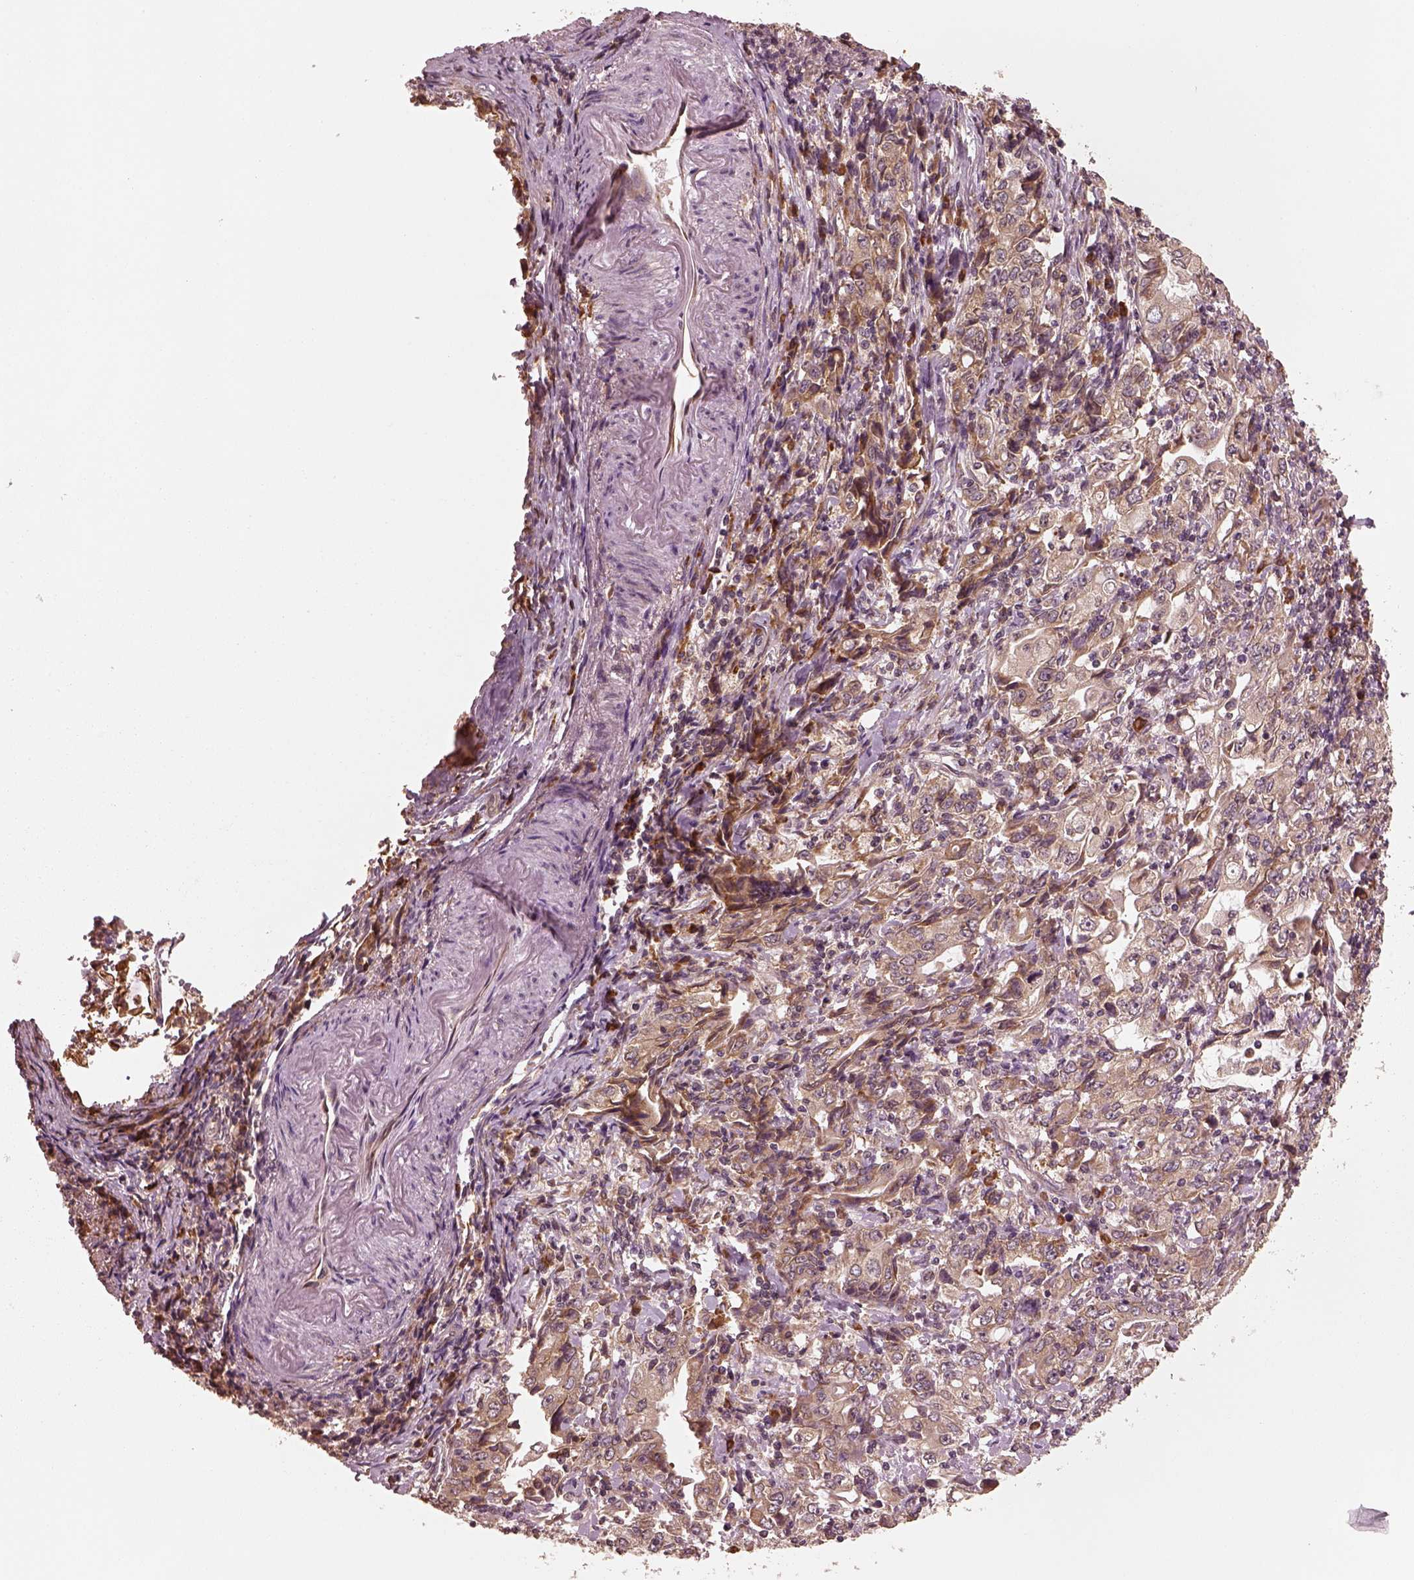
{"staining": {"intensity": "weak", "quantity": ">75%", "location": "cytoplasmic/membranous"}, "tissue": "stomach cancer", "cell_type": "Tumor cells", "image_type": "cancer", "snomed": [{"axis": "morphology", "description": "Adenocarcinoma, NOS"}, {"axis": "topography", "description": "Stomach, lower"}], "caption": "This is an image of immunohistochemistry staining of stomach cancer, which shows weak positivity in the cytoplasmic/membranous of tumor cells.", "gene": "RPS5", "patient": {"sex": "female", "age": 72}}